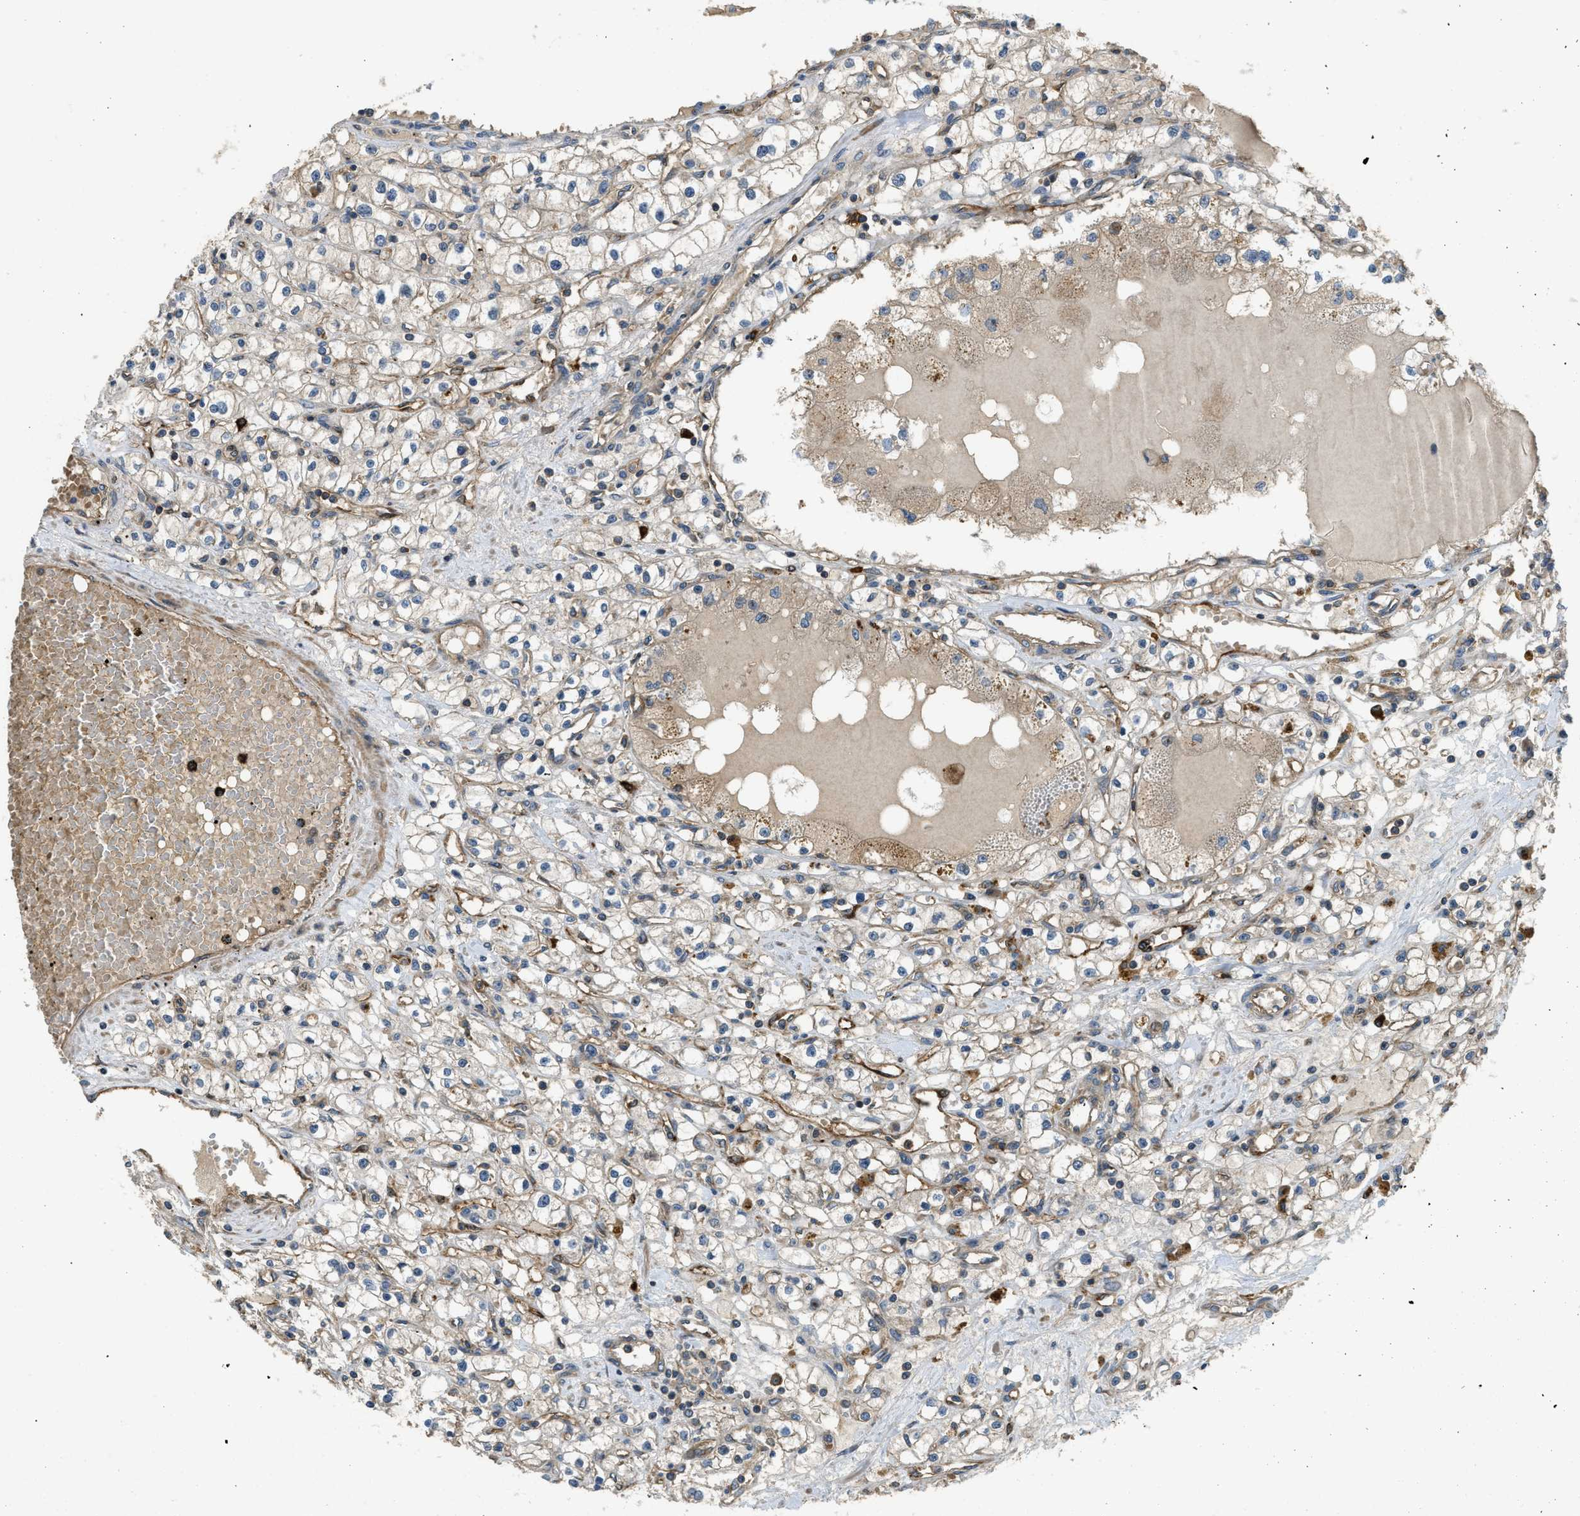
{"staining": {"intensity": "weak", "quantity": ">75%", "location": "cytoplasmic/membranous"}, "tissue": "renal cancer", "cell_type": "Tumor cells", "image_type": "cancer", "snomed": [{"axis": "morphology", "description": "Adenocarcinoma, NOS"}, {"axis": "topography", "description": "Kidney"}], "caption": "This is a micrograph of IHC staining of renal cancer (adenocarcinoma), which shows weak staining in the cytoplasmic/membranous of tumor cells.", "gene": "BAG4", "patient": {"sex": "male", "age": 56}}